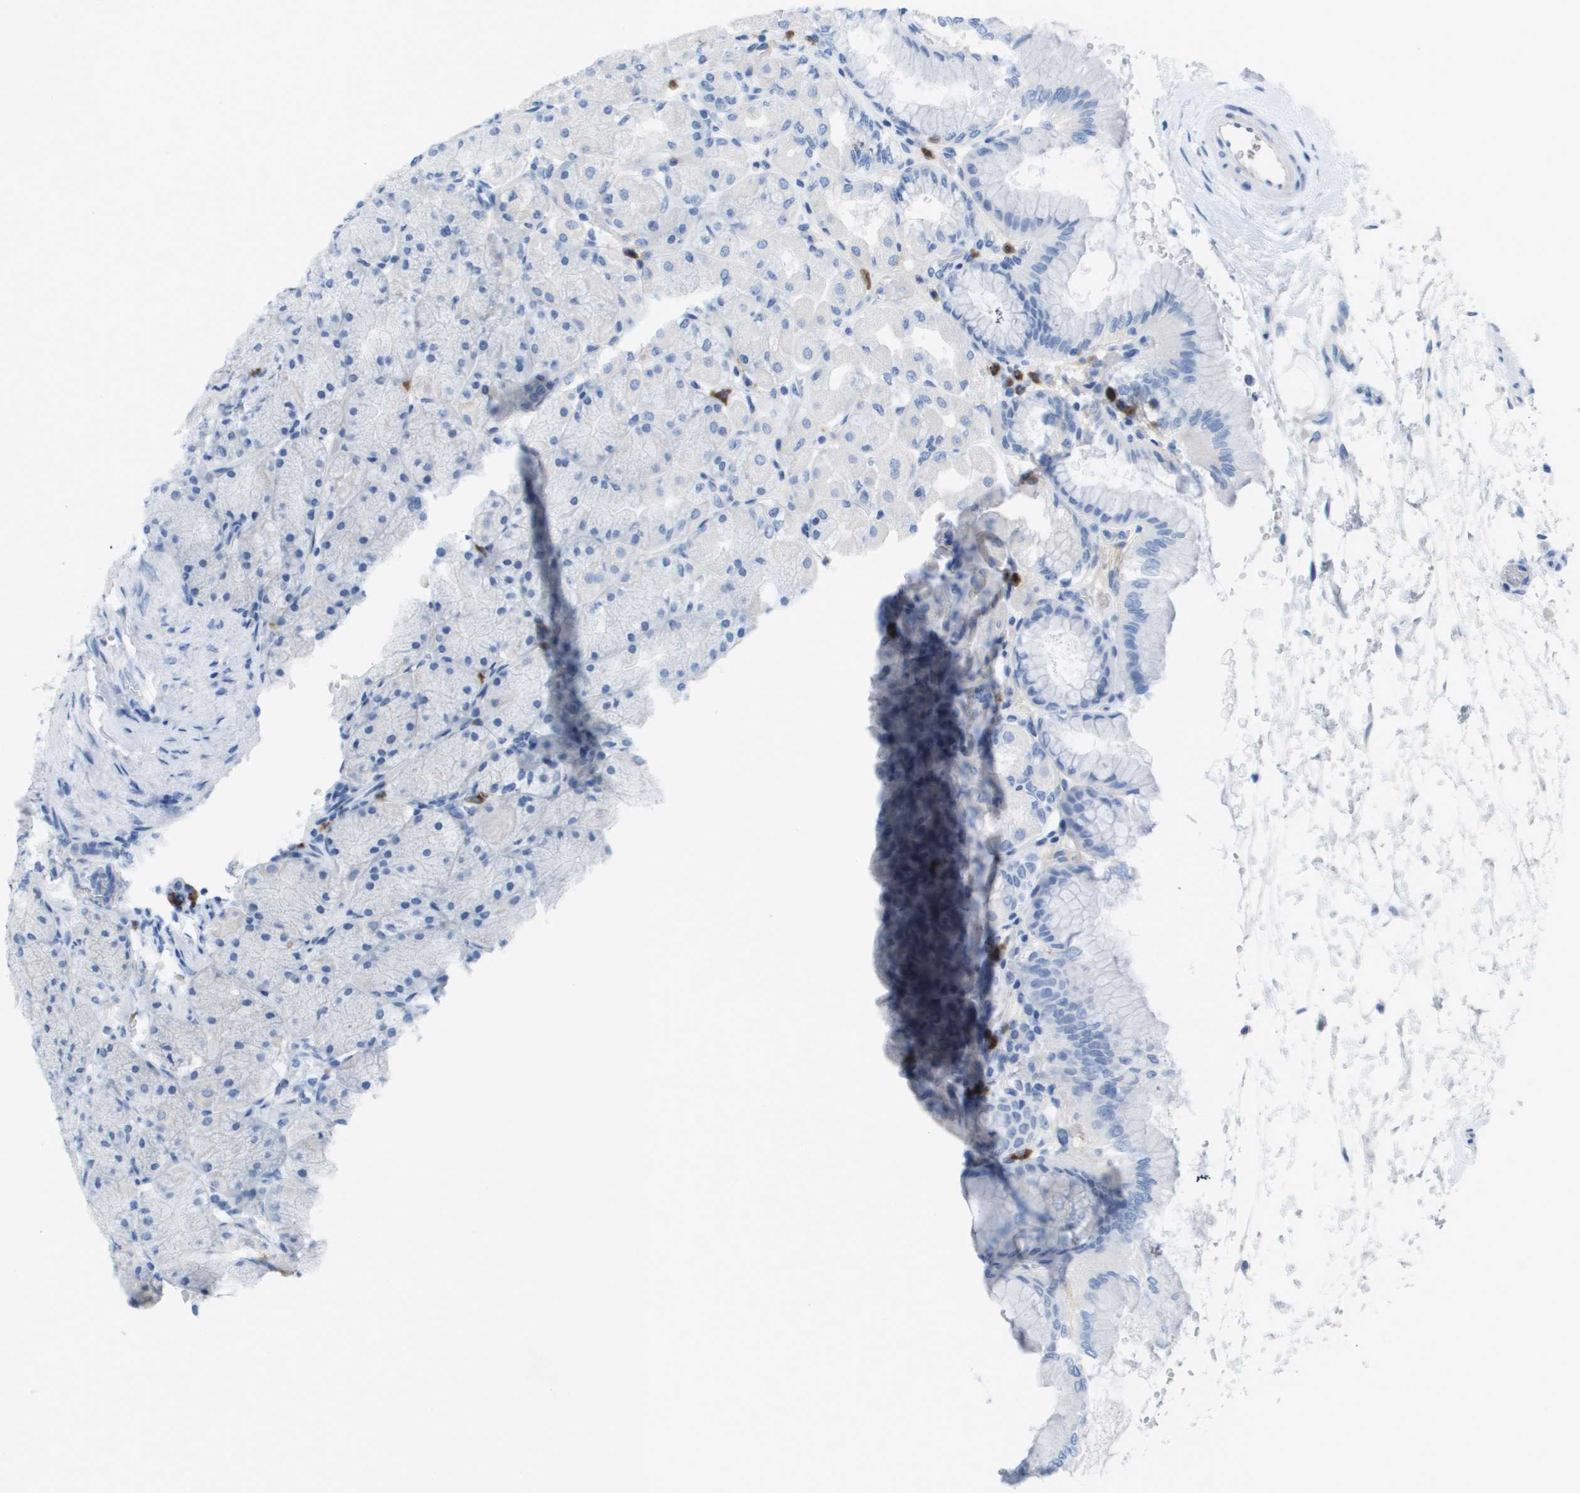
{"staining": {"intensity": "negative", "quantity": "none", "location": "none"}, "tissue": "stomach", "cell_type": "Glandular cells", "image_type": "normal", "snomed": [{"axis": "morphology", "description": "Normal tissue, NOS"}, {"axis": "topography", "description": "Stomach, upper"}], "caption": "Protein analysis of normal stomach shows no significant positivity in glandular cells.", "gene": "GPR18", "patient": {"sex": "female", "age": 56}}